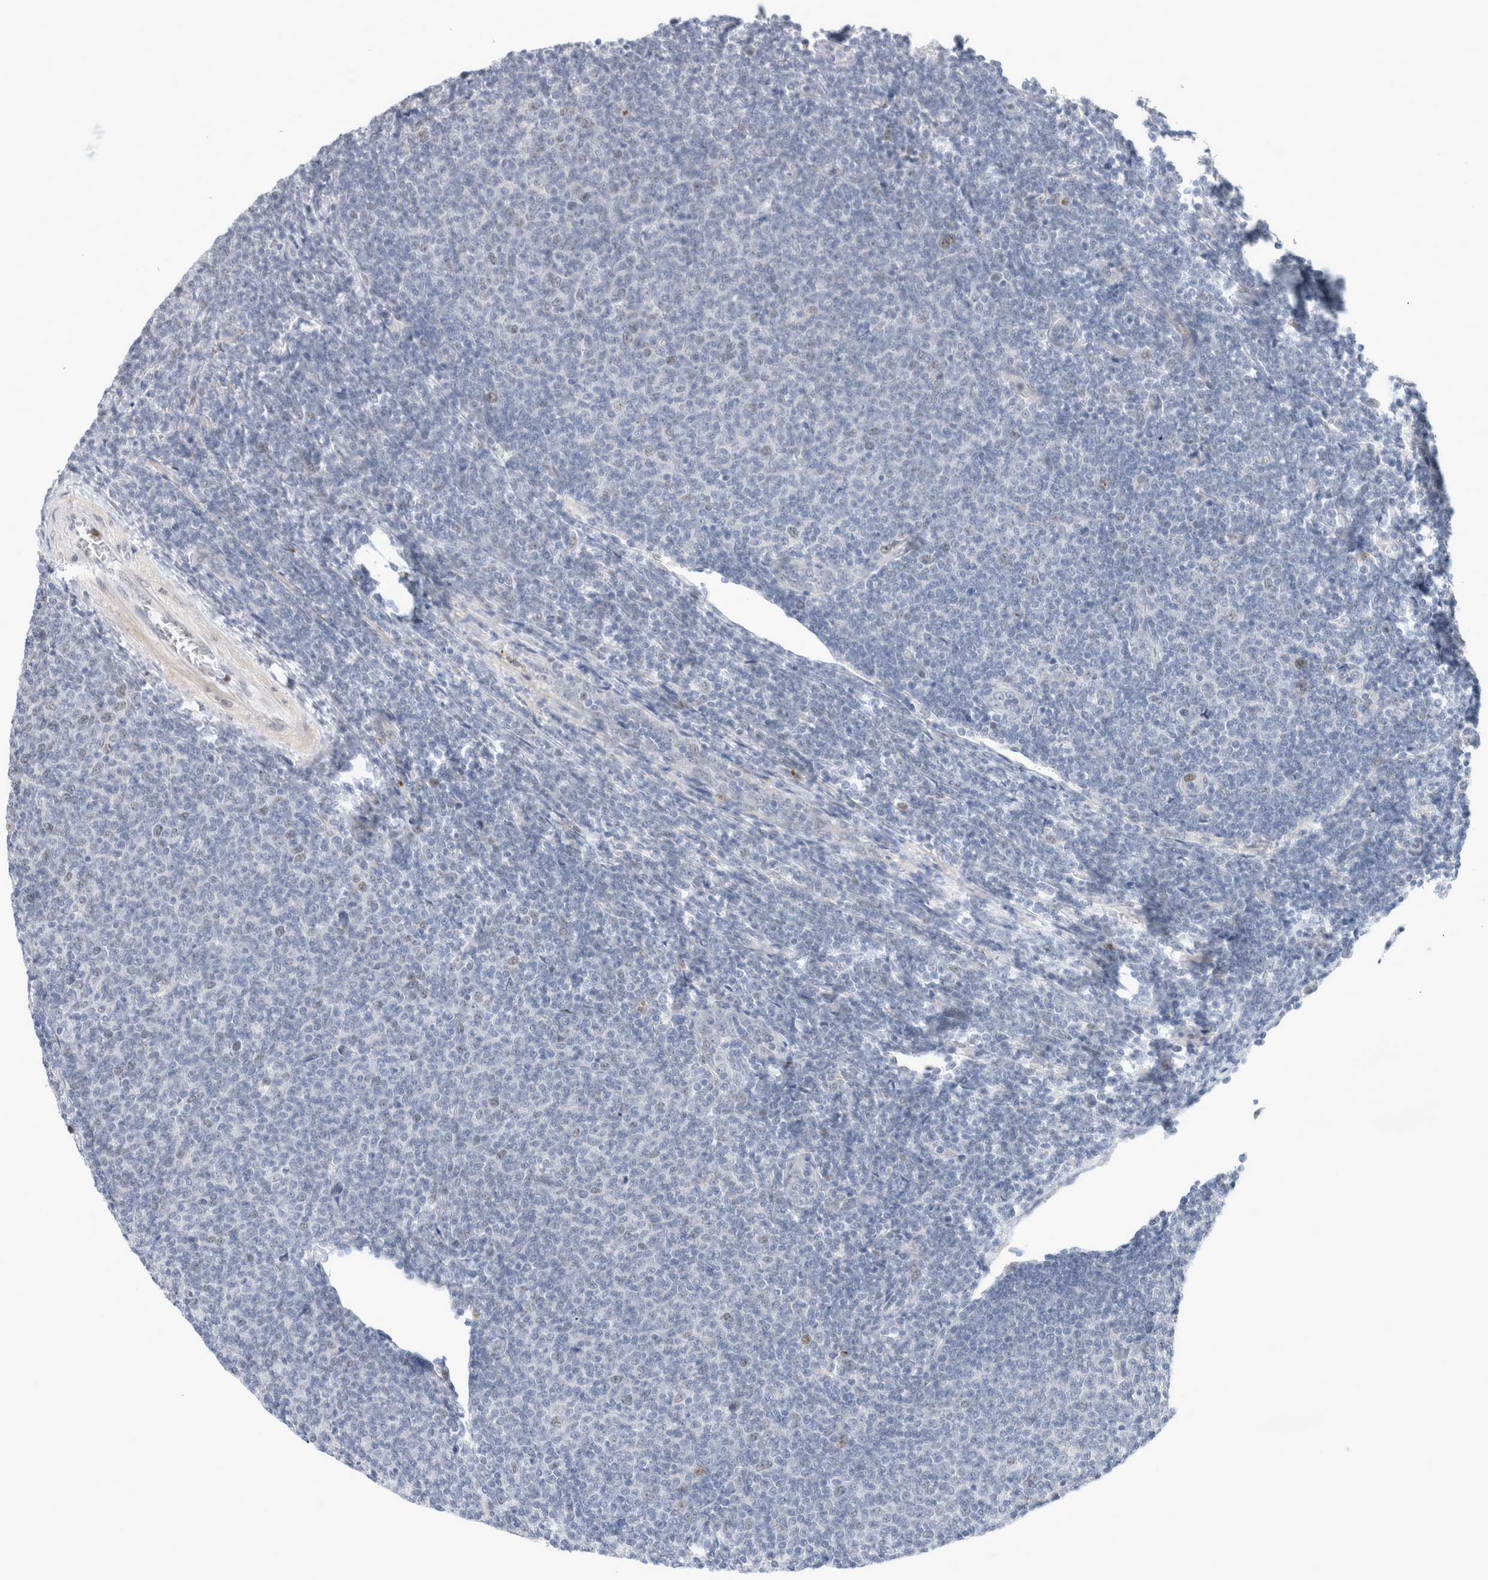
{"staining": {"intensity": "negative", "quantity": "none", "location": "none"}, "tissue": "lymphoma", "cell_type": "Tumor cells", "image_type": "cancer", "snomed": [{"axis": "morphology", "description": "Malignant lymphoma, non-Hodgkin's type, Low grade"}, {"axis": "topography", "description": "Lymph node"}], "caption": "Immunohistochemical staining of human lymphoma demonstrates no significant staining in tumor cells.", "gene": "KNL1", "patient": {"sex": "male", "age": 66}}